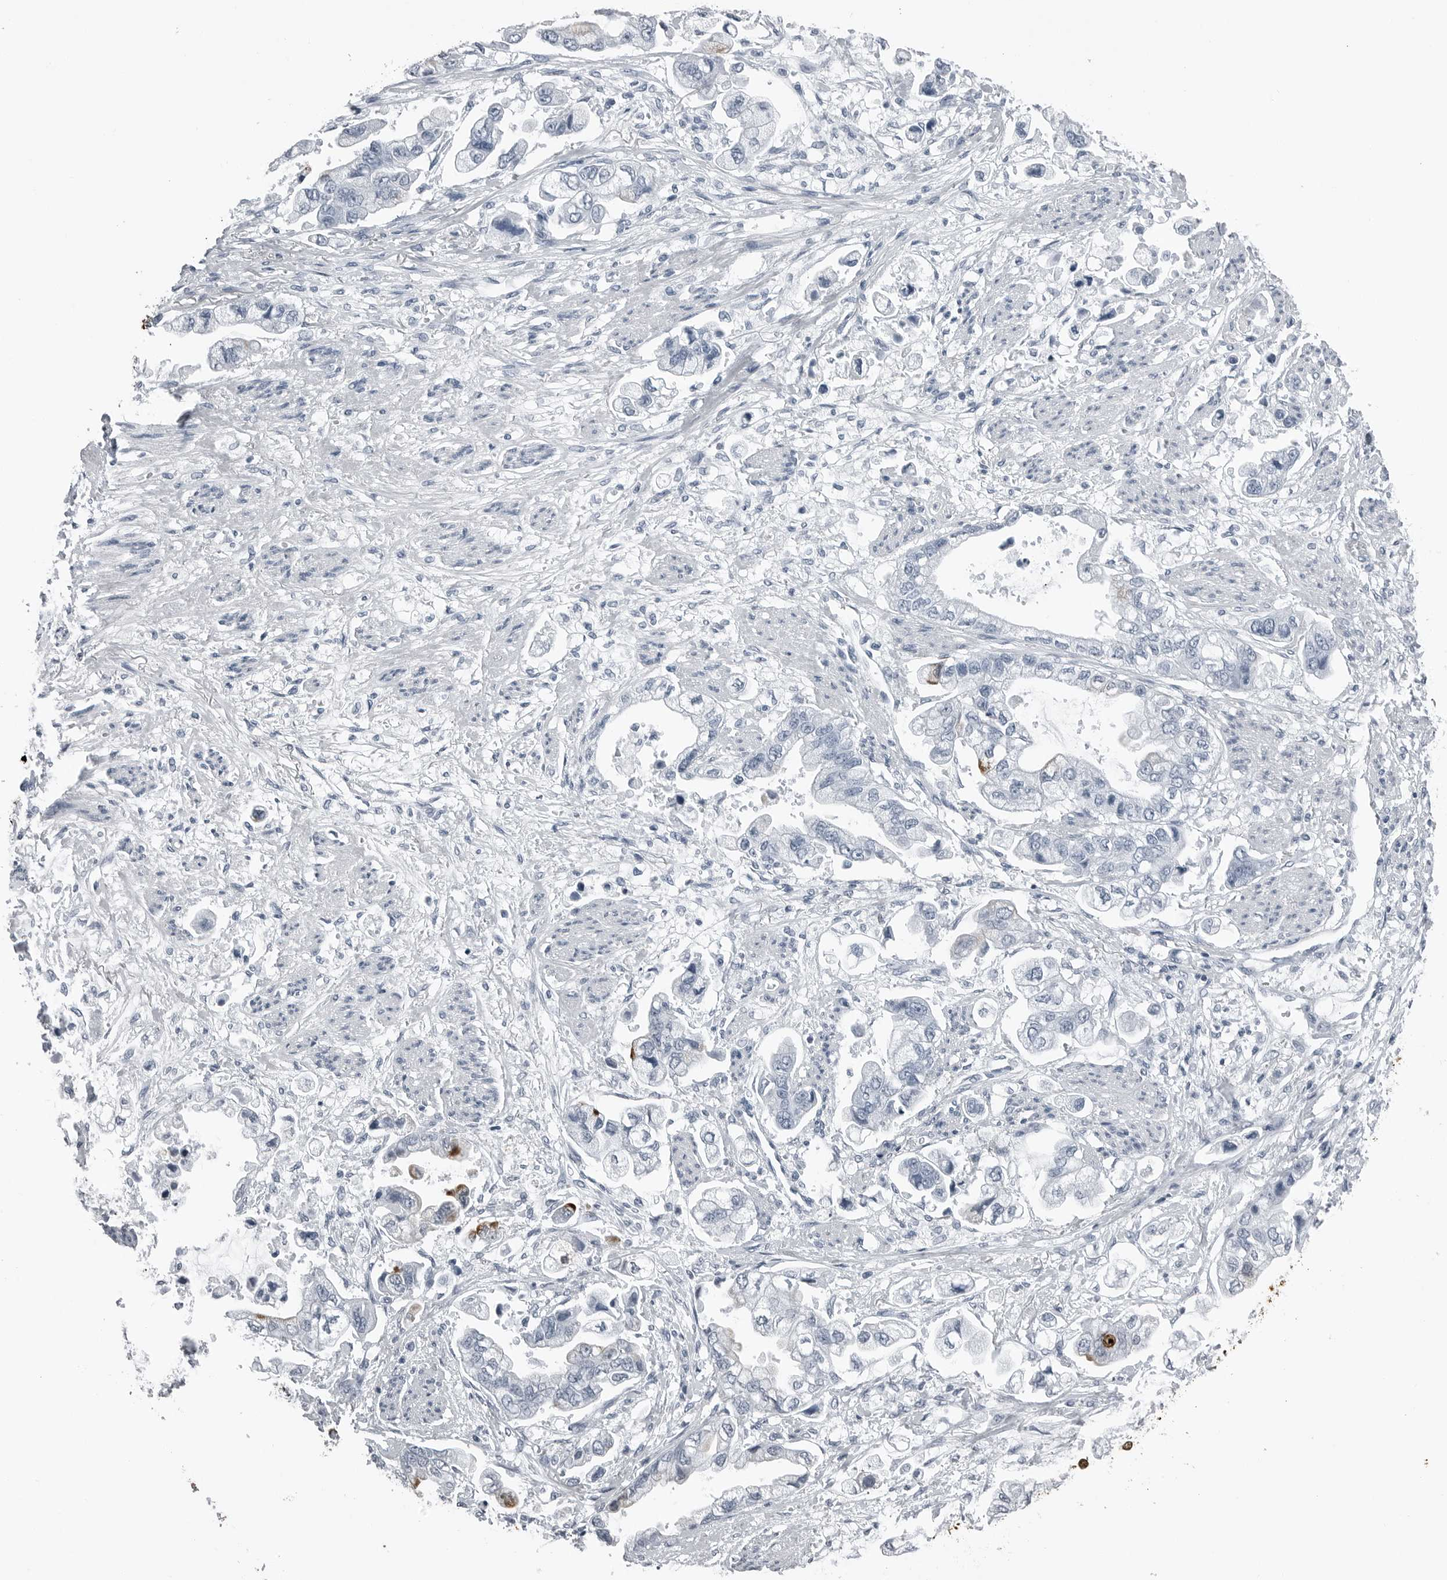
{"staining": {"intensity": "negative", "quantity": "none", "location": "none"}, "tissue": "stomach cancer", "cell_type": "Tumor cells", "image_type": "cancer", "snomed": [{"axis": "morphology", "description": "Adenocarcinoma, NOS"}, {"axis": "topography", "description": "Stomach"}], "caption": "This histopathology image is of stomach cancer stained with immunohistochemistry to label a protein in brown with the nuclei are counter-stained blue. There is no expression in tumor cells.", "gene": "SPINK1", "patient": {"sex": "male", "age": 62}}